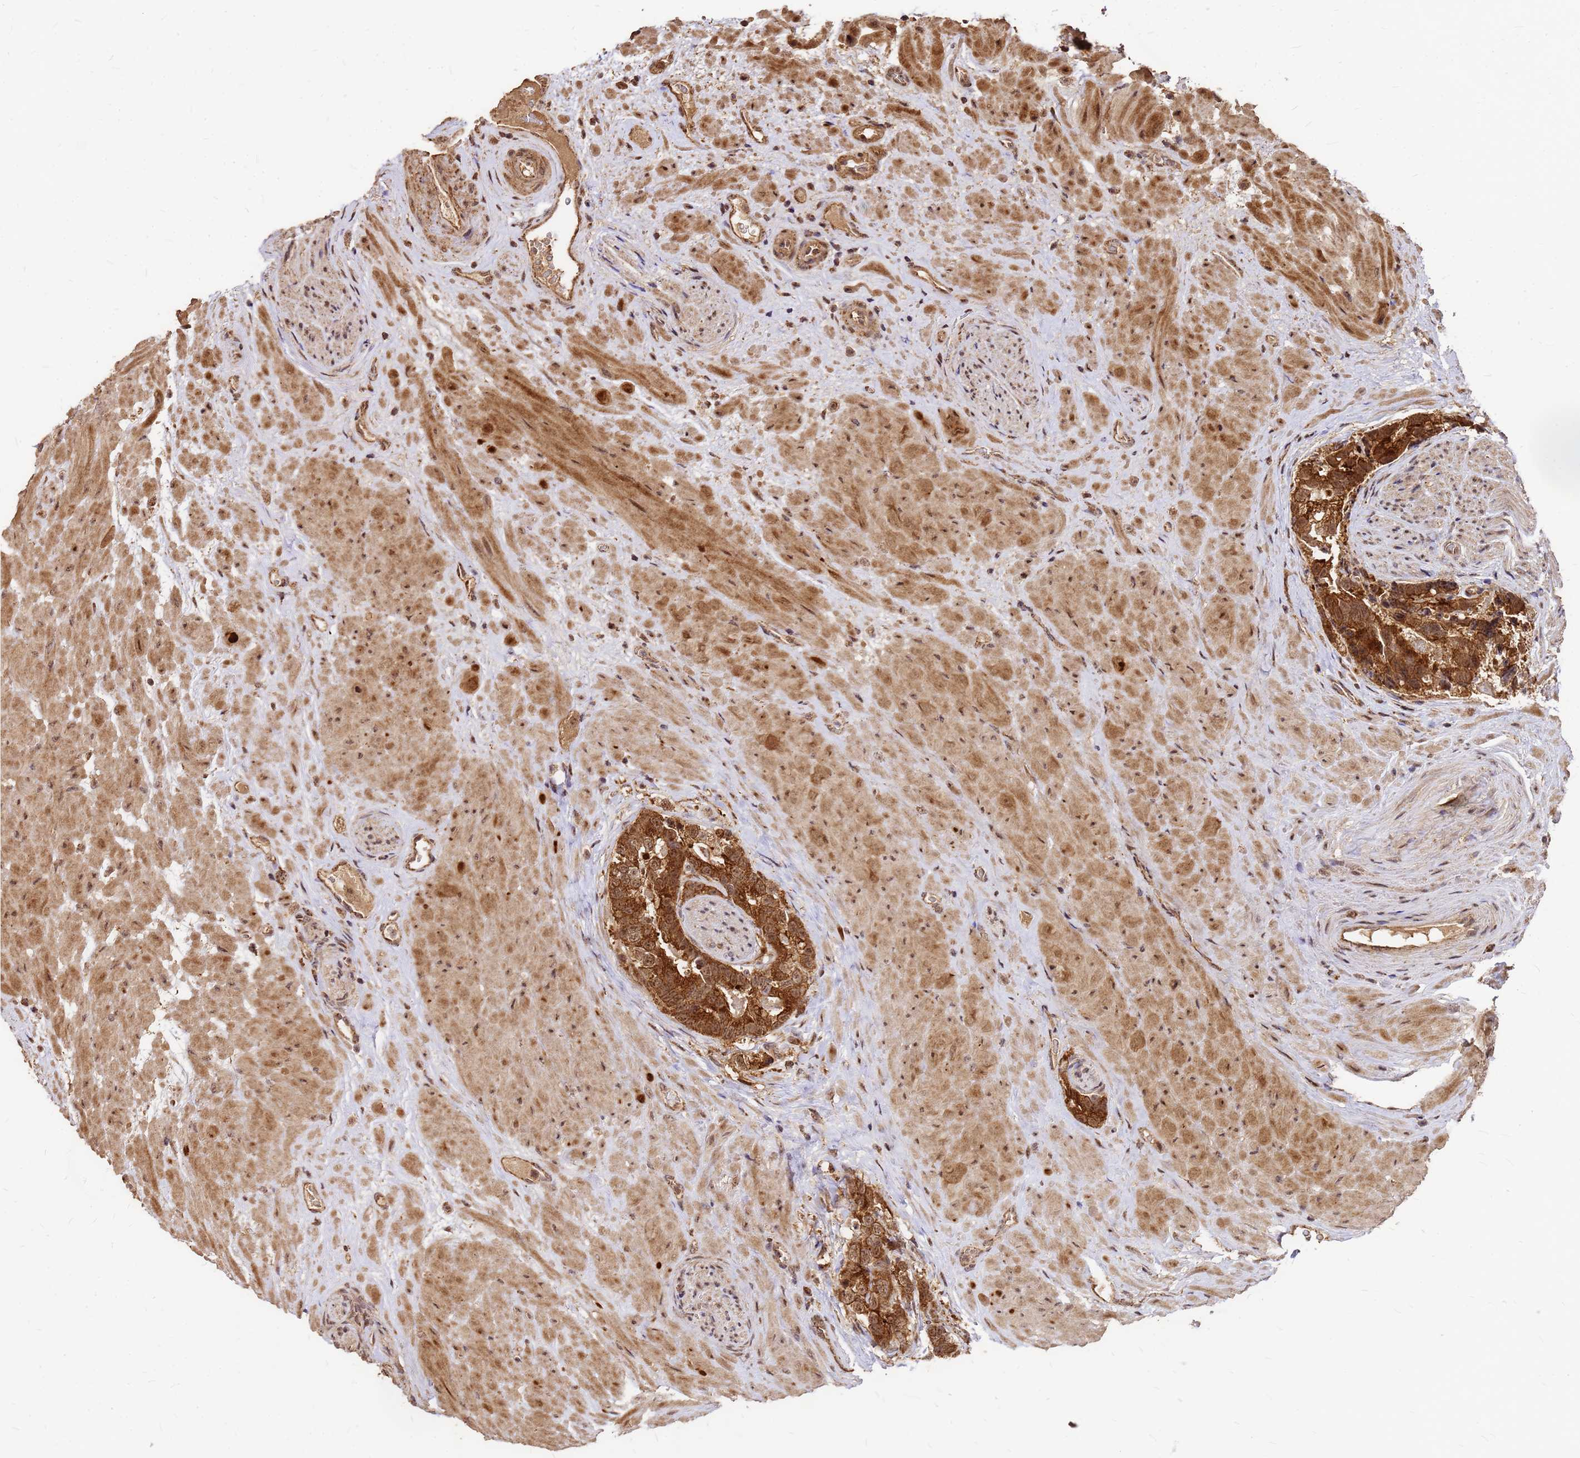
{"staining": {"intensity": "strong", "quantity": ">75%", "location": "cytoplasmic/membranous,nuclear"}, "tissue": "prostate cancer", "cell_type": "Tumor cells", "image_type": "cancer", "snomed": [{"axis": "morphology", "description": "Adenocarcinoma, High grade"}, {"axis": "topography", "description": "Prostate"}], "caption": "An immunohistochemistry histopathology image of neoplastic tissue is shown. Protein staining in brown shows strong cytoplasmic/membranous and nuclear positivity in prostate cancer within tumor cells. The staining was performed using DAB (3,3'-diaminobenzidine) to visualize the protein expression in brown, while the nuclei were stained in blue with hematoxylin (Magnification: 20x).", "gene": "GPATCH8", "patient": {"sex": "male", "age": 74}}